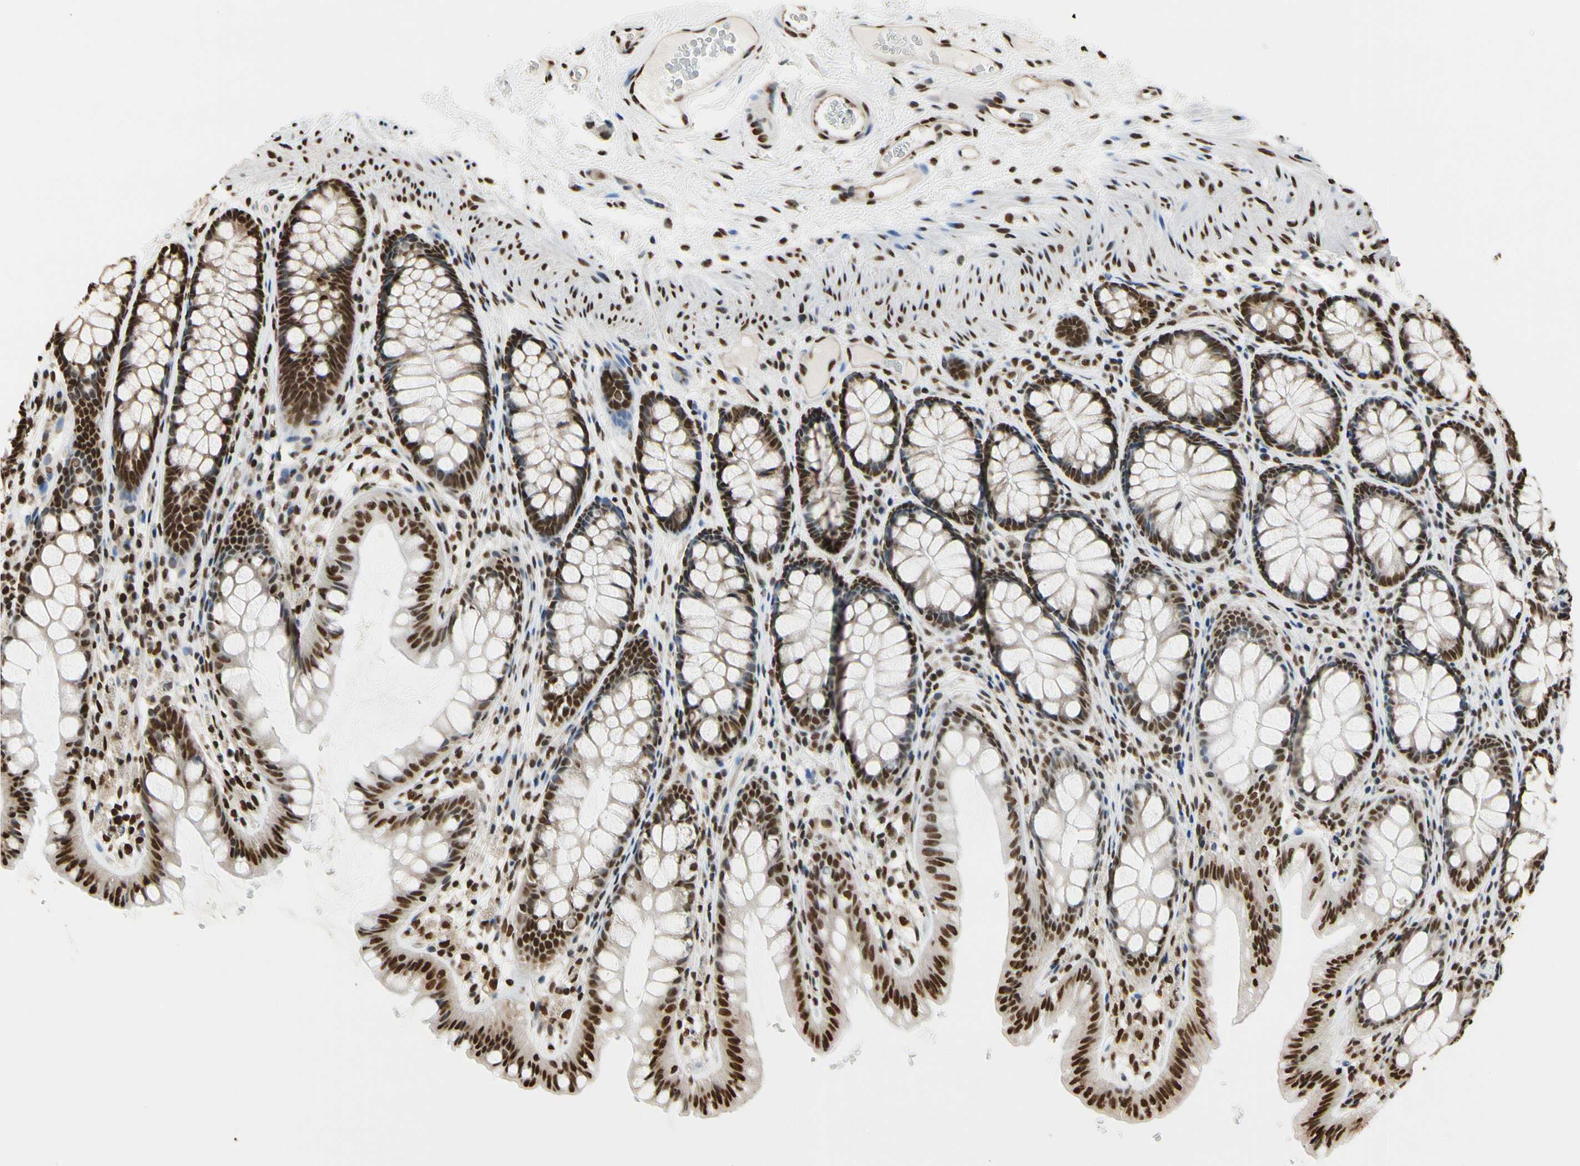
{"staining": {"intensity": "strong", "quantity": ">75%", "location": "nuclear"}, "tissue": "colon", "cell_type": "Endothelial cells", "image_type": "normal", "snomed": [{"axis": "morphology", "description": "Normal tissue, NOS"}, {"axis": "topography", "description": "Colon"}], "caption": "Immunohistochemistry staining of normal colon, which shows high levels of strong nuclear expression in approximately >75% of endothelial cells indicating strong nuclear protein staining. The staining was performed using DAB (brown) for protein detection and nuclei were counterstained in hematoxylin (blue).", "gene": "HNRNPK", "patient": {"sex": "female", "age": 55}}